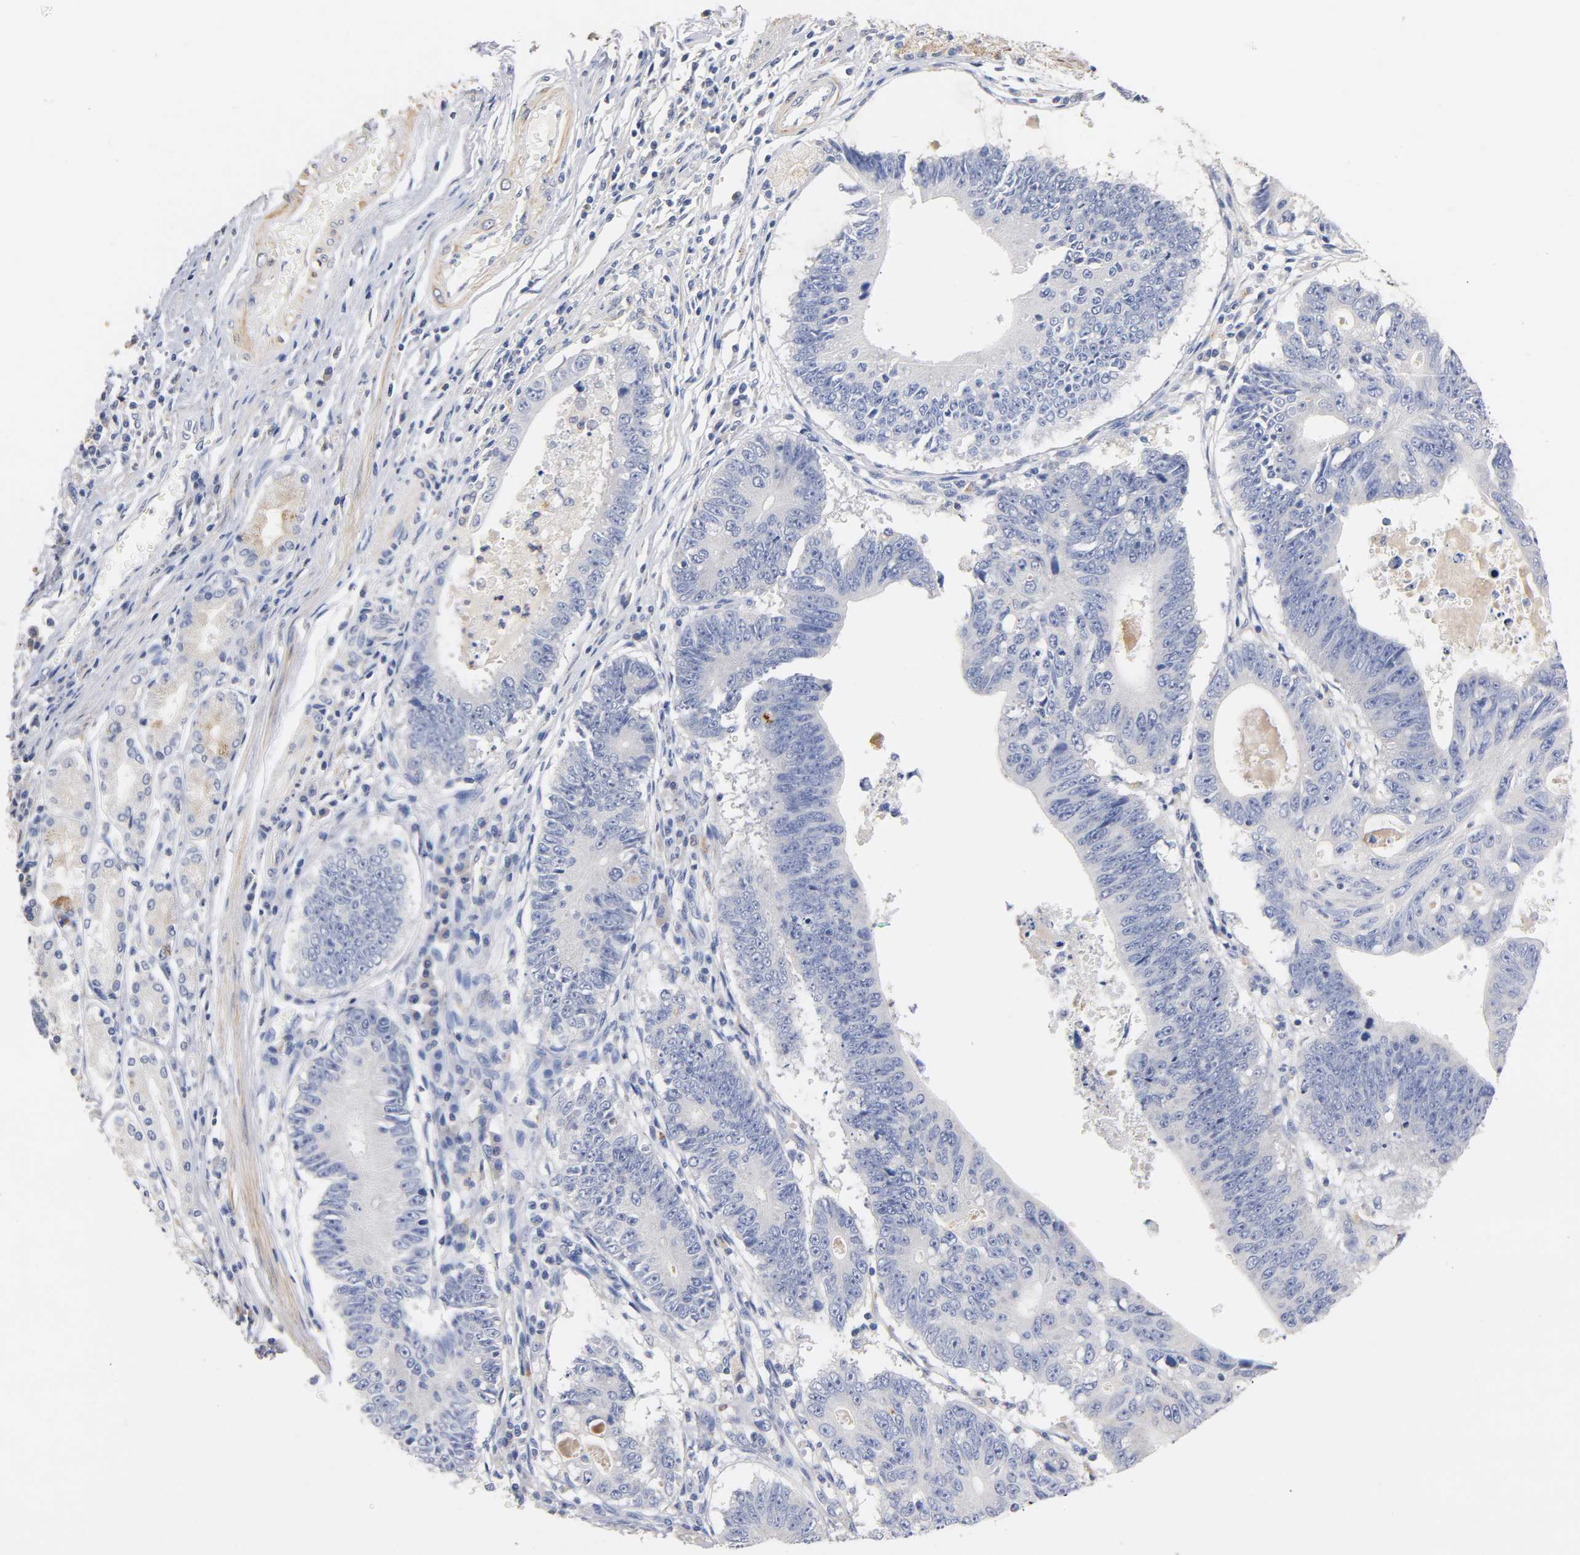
{"staining": {"intensity": "negative", "quantity": "none", "location": "none"}, "tissue": "stomach cancer", "cell_type": "Tumor cells", "image_type": "cancer", "snomed": [{"axis": "morphology", "description": "Adenocarcinoma, NOS"}, {"axis": "topography", "description": "Stomach"}], "caption": "Stomach cancer stained for a protein using immunohistochemistry demonstrates no positivity tumor cells.", "gene": "SEMA5A", "patient": {"sex": "male", "age": 59}}